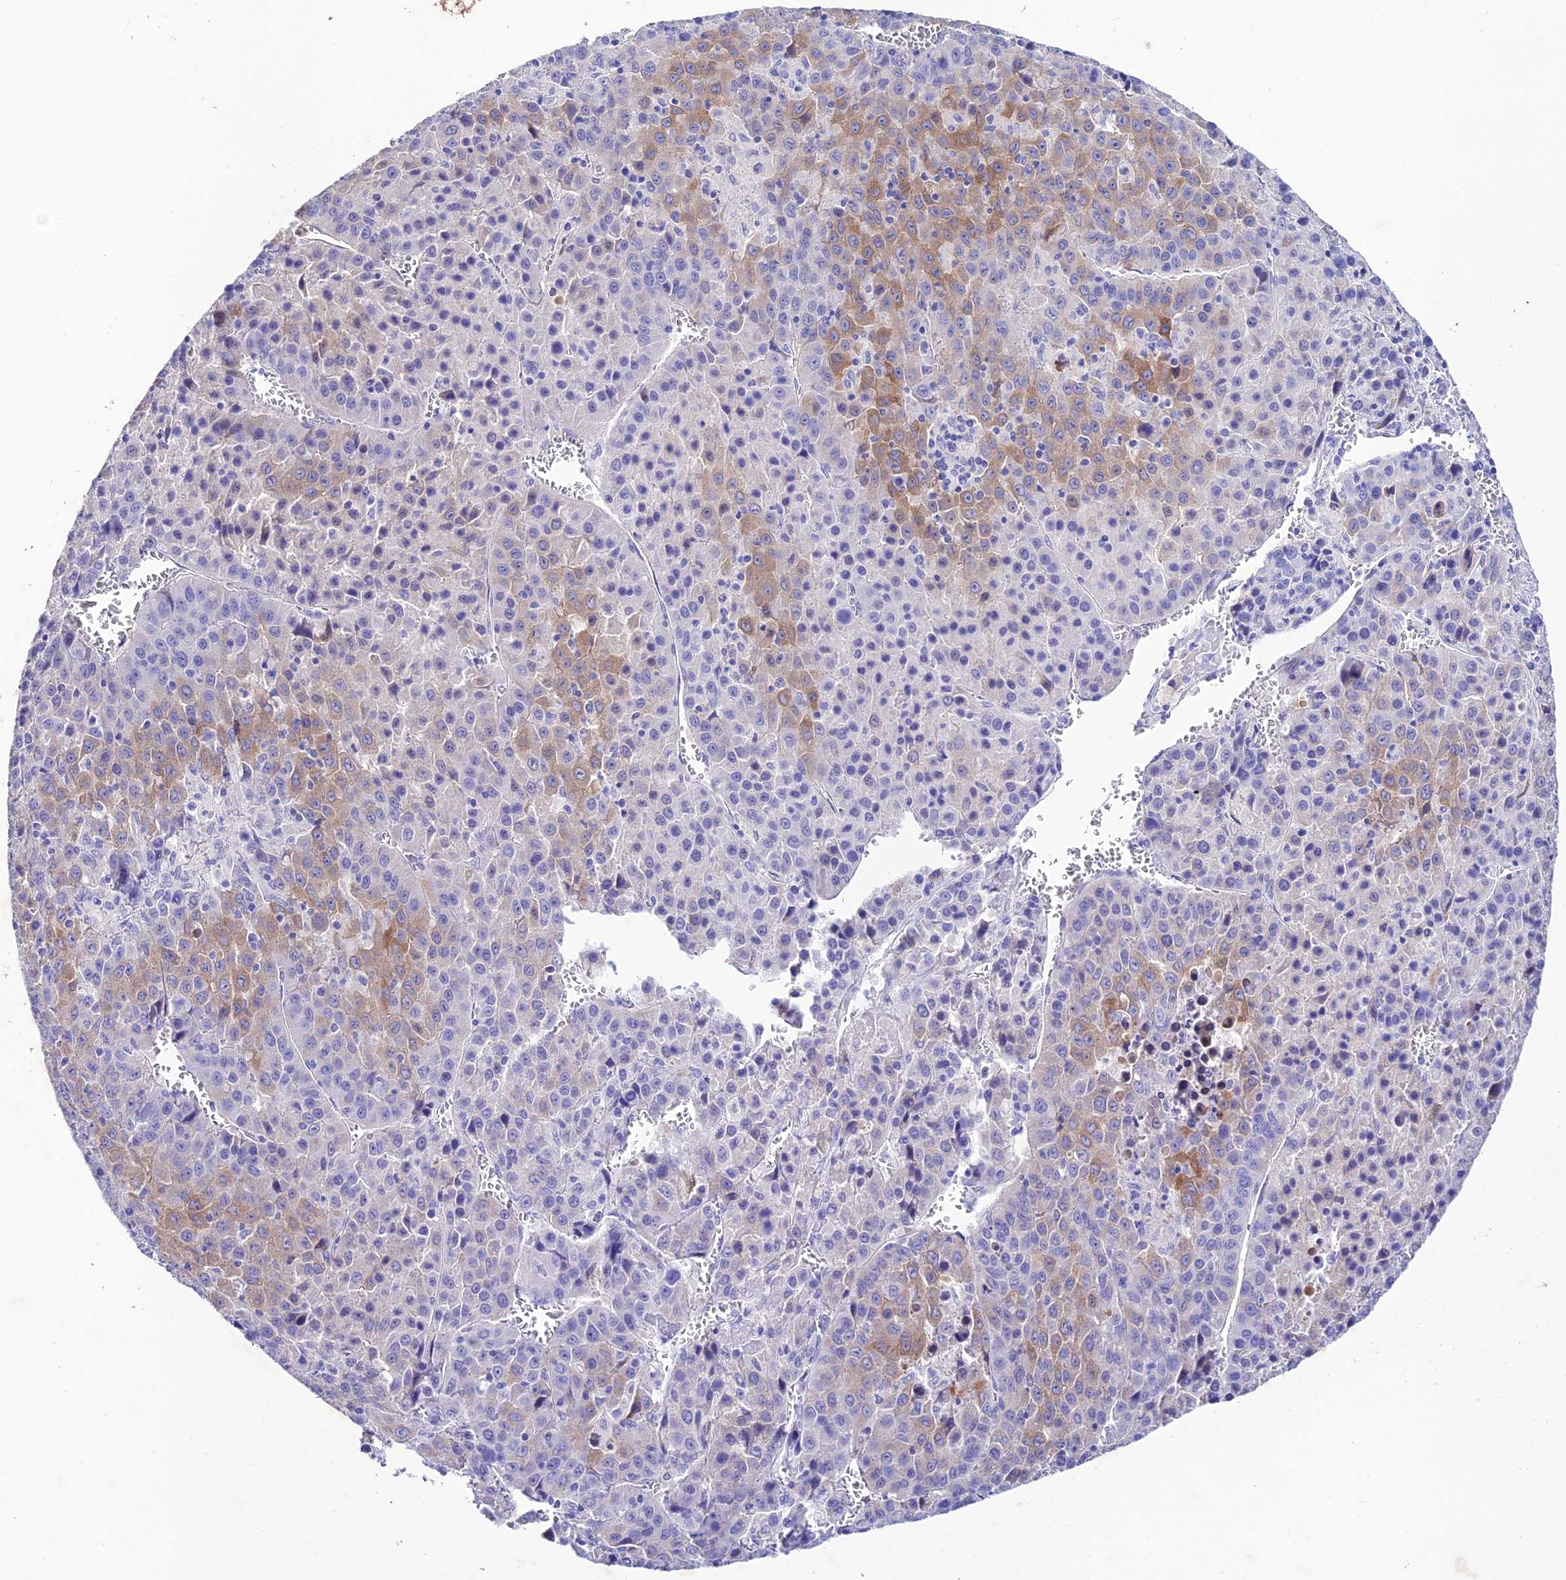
{"staining": {"intensity": "moderate", "quantity": "<25%", "location": "cytoplasmic/membranous"}, "tissue": "liver cancer", "cell_type": "Tumor cells", "image_type": "cancer", "snomed": [{"axis": "morphology", "description": "Carcinoma, Hepatocellular, NOS"}, {"axis": "topography", "description": "Liver"}], "caption": "Immunohistochemical staining of liver cancer (hepatocellular carcinoma) displays moderate cytoplasmic/membranous protein expression in approximately <25% of tumor cells. The staining was performed using DAB to visualize the protein expression in brown, while the nuclei were stained in blue with hematoxylin (Magnification: 20x).", "gene": "NLRP6", "patient": {"sex": "female", "age": 53}}